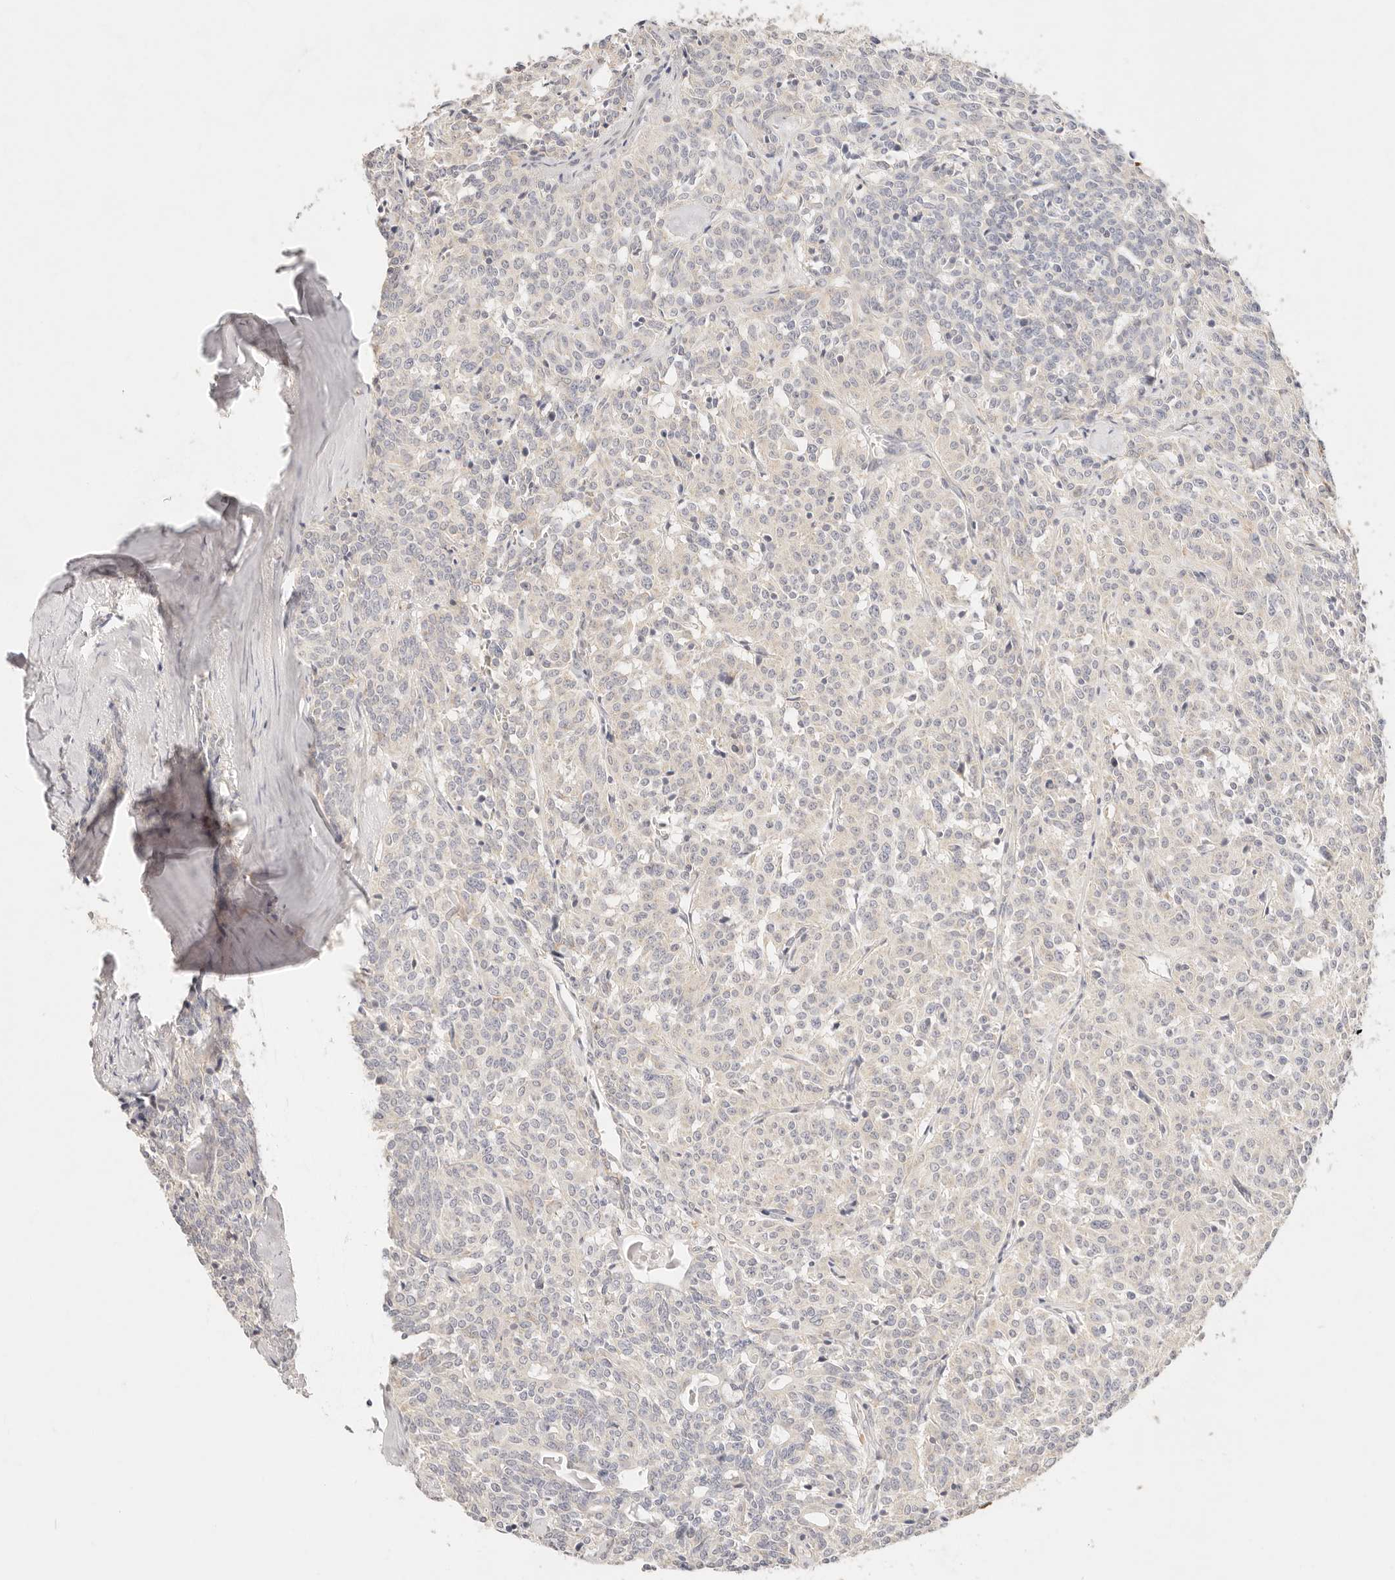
{"staining": {"intensity": "negative", "quantity": "none", "location": "none"}, "tissue": "carcinoid", "cell_type": "Tumor cells", "image_type": "cancer", "snomed": [{"axis": "morphology", "description": "Carcinoid, malignant, NOS"}, {"axis": "topography", "description": "Lung"}], "caption": "Human carcinoid (malignant) stained for a protein using immunohistochemistry reveals no staining in tumor cells.", "gene": "GPR156", "patient": {"sex": "female", "age": 46}}